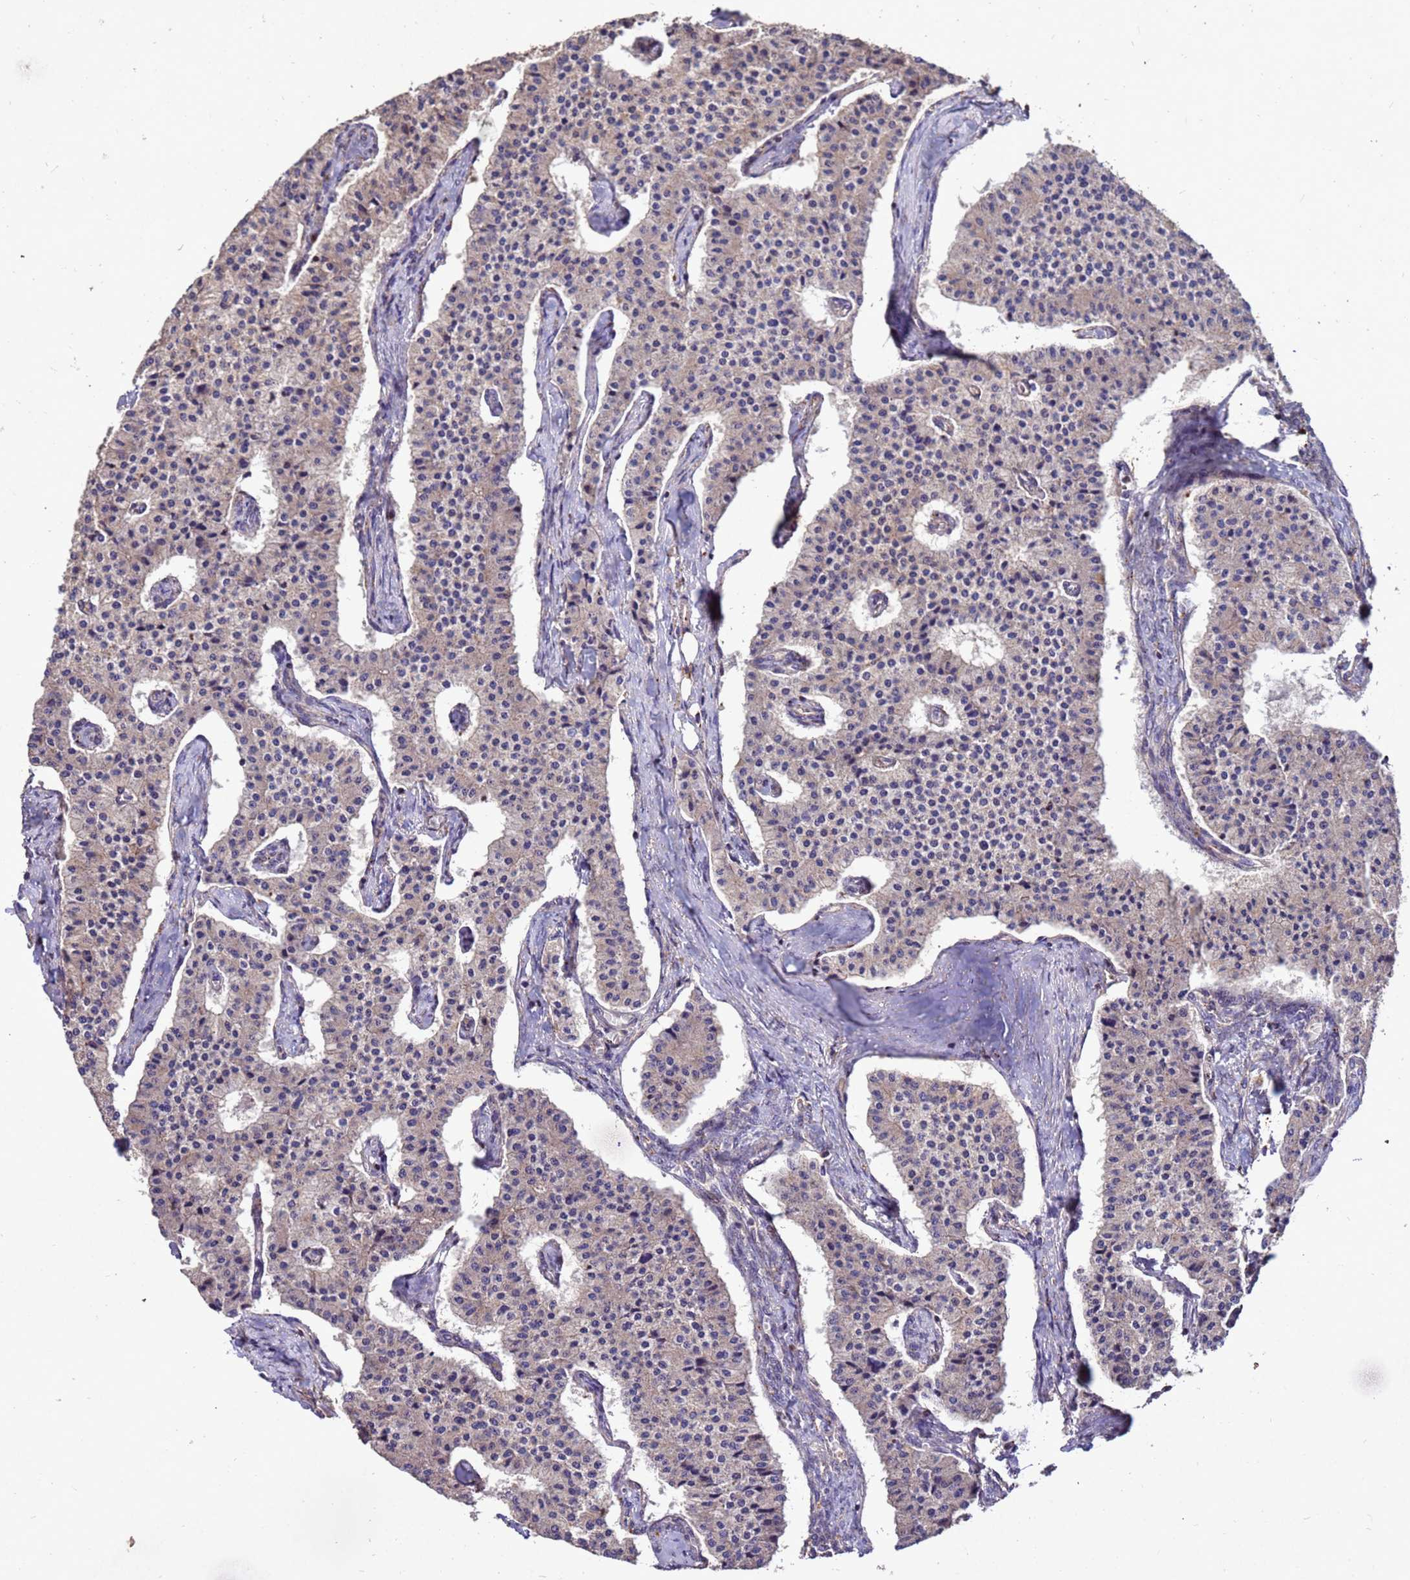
{"staining": {"intensity": "negative", "quantity": "none", "location": "none"}, "tissue": "carcinoid", "cell_type": "Tumor cells", "image_type": "cancer", "snomed": [{"axis": "morphology", "description": "Carcinoid, malignant, NOS"}, {"axis": "topography", "description": "Colon"}], "caption": "Carcinoid (malignant) stained for a protein using IHC exhibits no positivity tumor cells.", "gene": "TOR4A", "patient": {"sex": "female", "age": 52}}